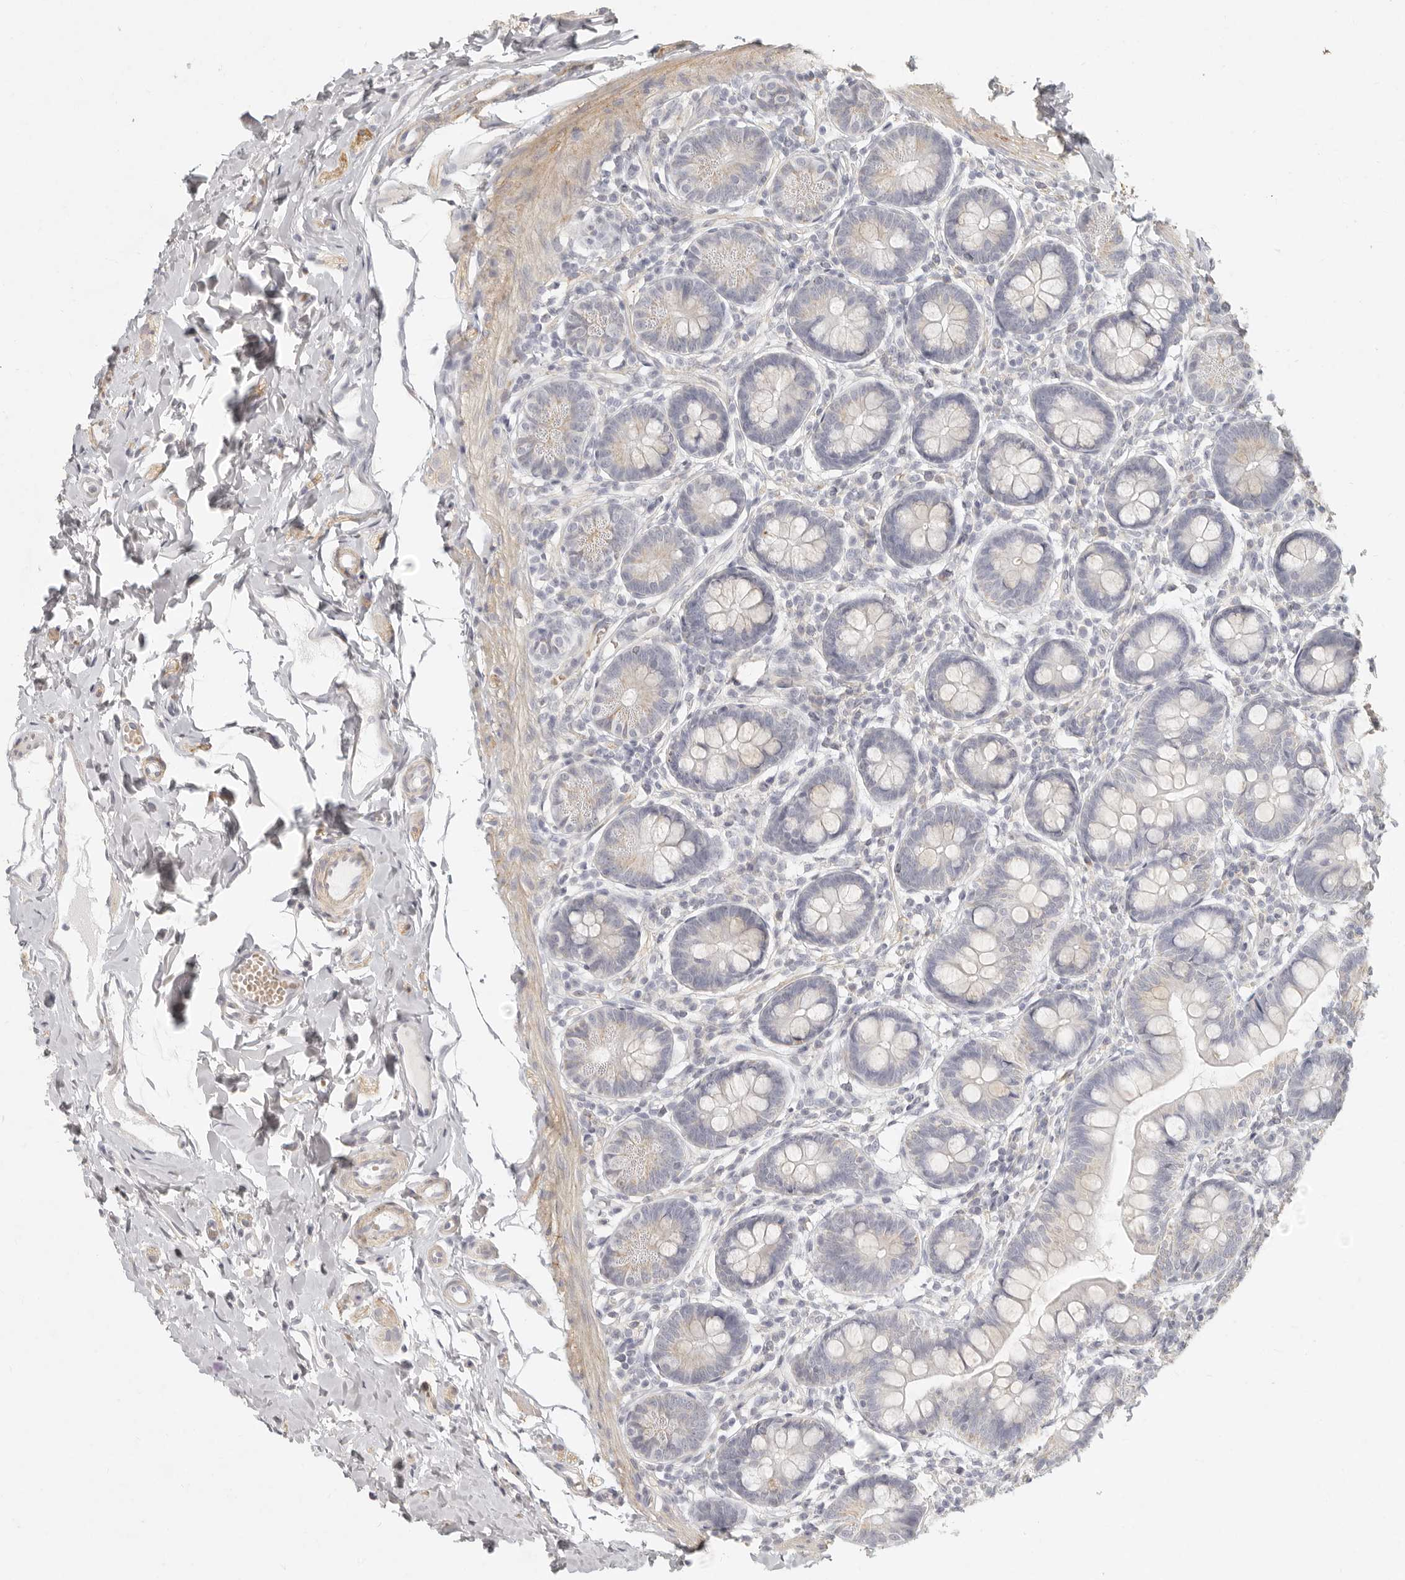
{"staining": {"intensity": "negative", "quantity": "none", "location": "none"}, "tissue": "small intestine", "cell_type": "Glandular cells", "image_type": "normal", "snomed": [{"axis": "morphology", "description": "Normal tissue, NOS"}, {"axis": "topography", "description": "Small intestine"}], "caption": "Image shows no significant protein expression in glandular cells of benign small intestine. (DAB IHC, high magnification).", "gene": "NIBAN1", "patient": {"sex": "male", "age": 7}}